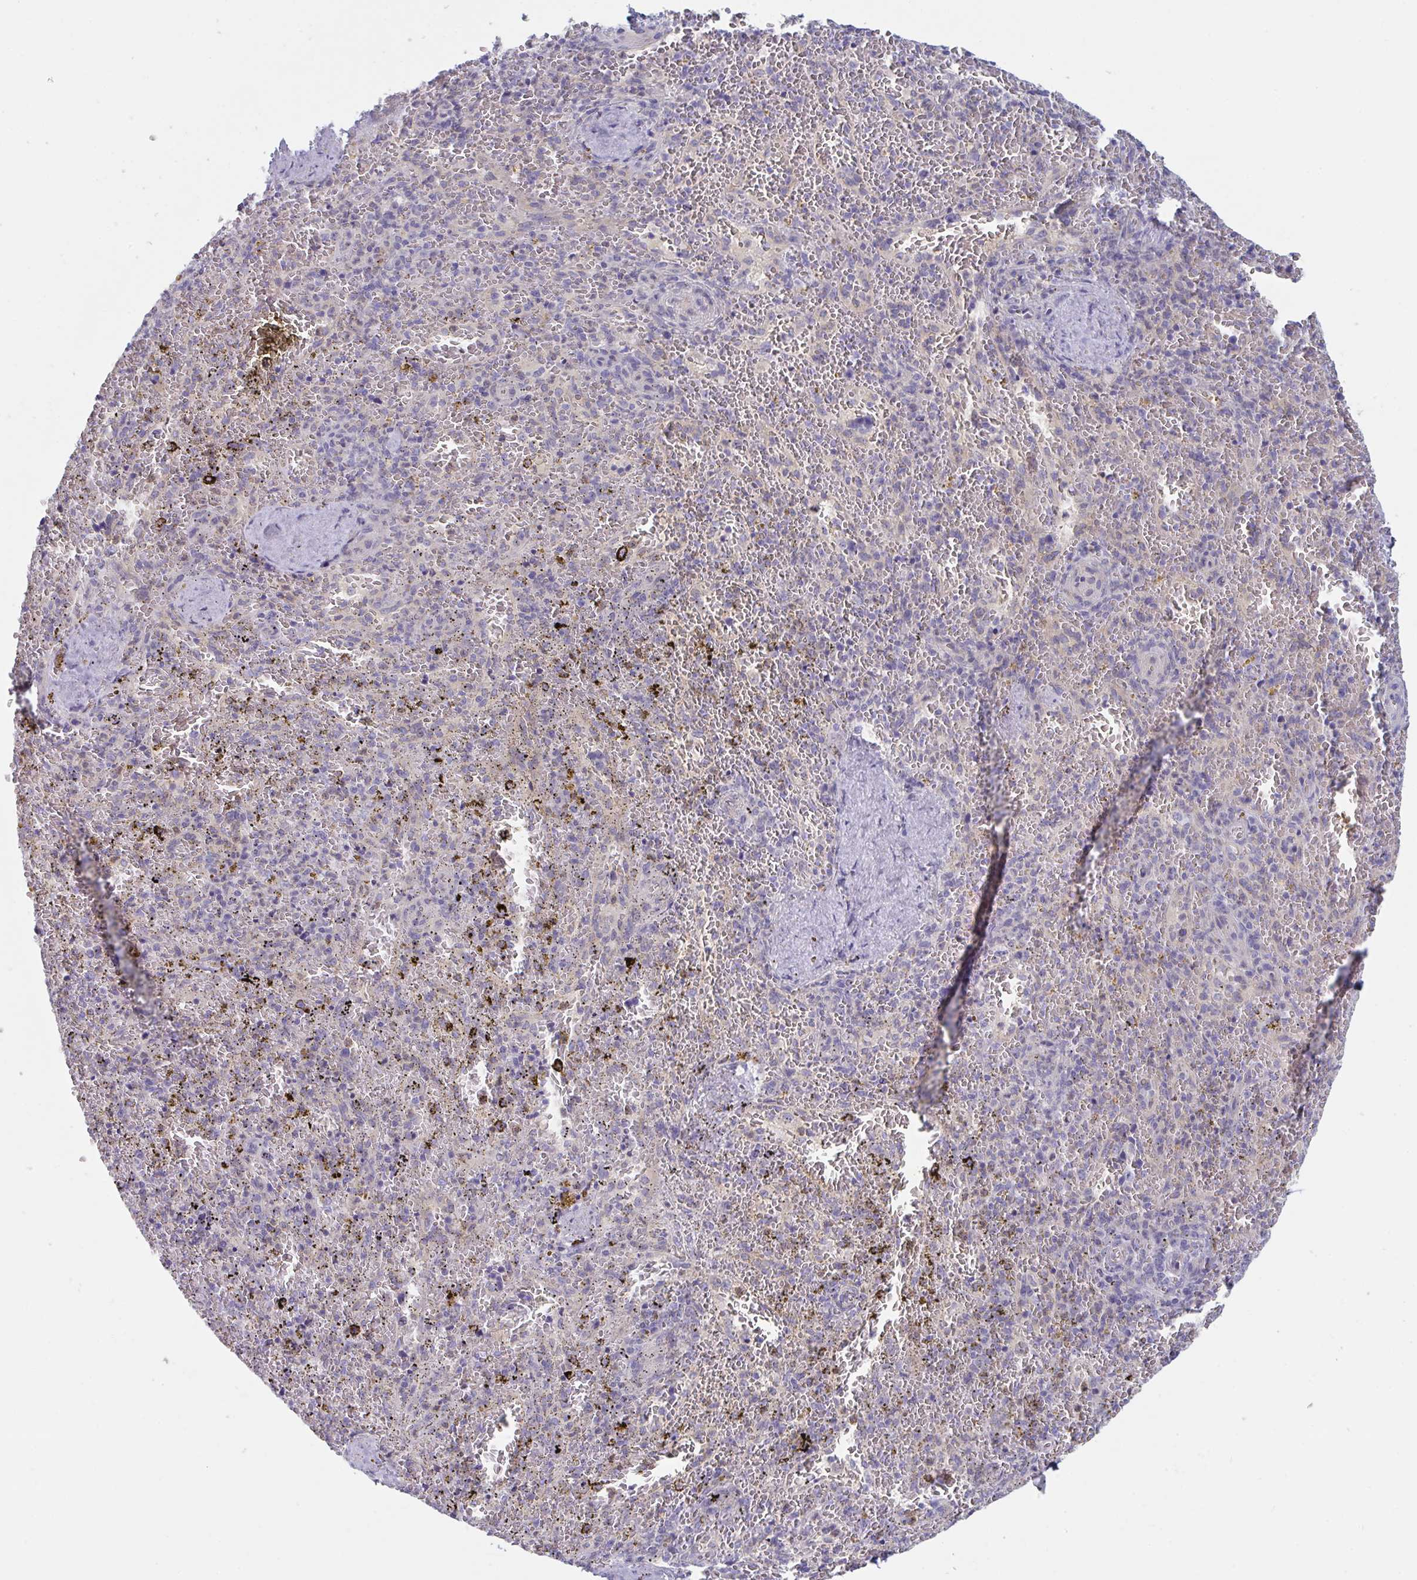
{"staining": {"intensity": "negative", "quantity": "none", "location": "none"}, "tissue": "spleen", "cell_type": "Cells in red pulp", "image_type": "normal", "snomed": [{"axis": "morphology", "description": "Normal tissue, NOS"}, {"axis": "topography", "description": "Spleen"}], "caption": "This is a photomicrograph of immunohistochemistry (IHC) staining of benign spleen, which shows no positivity in cells in red pulp. (Brightfield microscopy of DAB IHC at high magnification).", "gene": "PTPRD", "patient": {"sex": "female", "age": 50}}